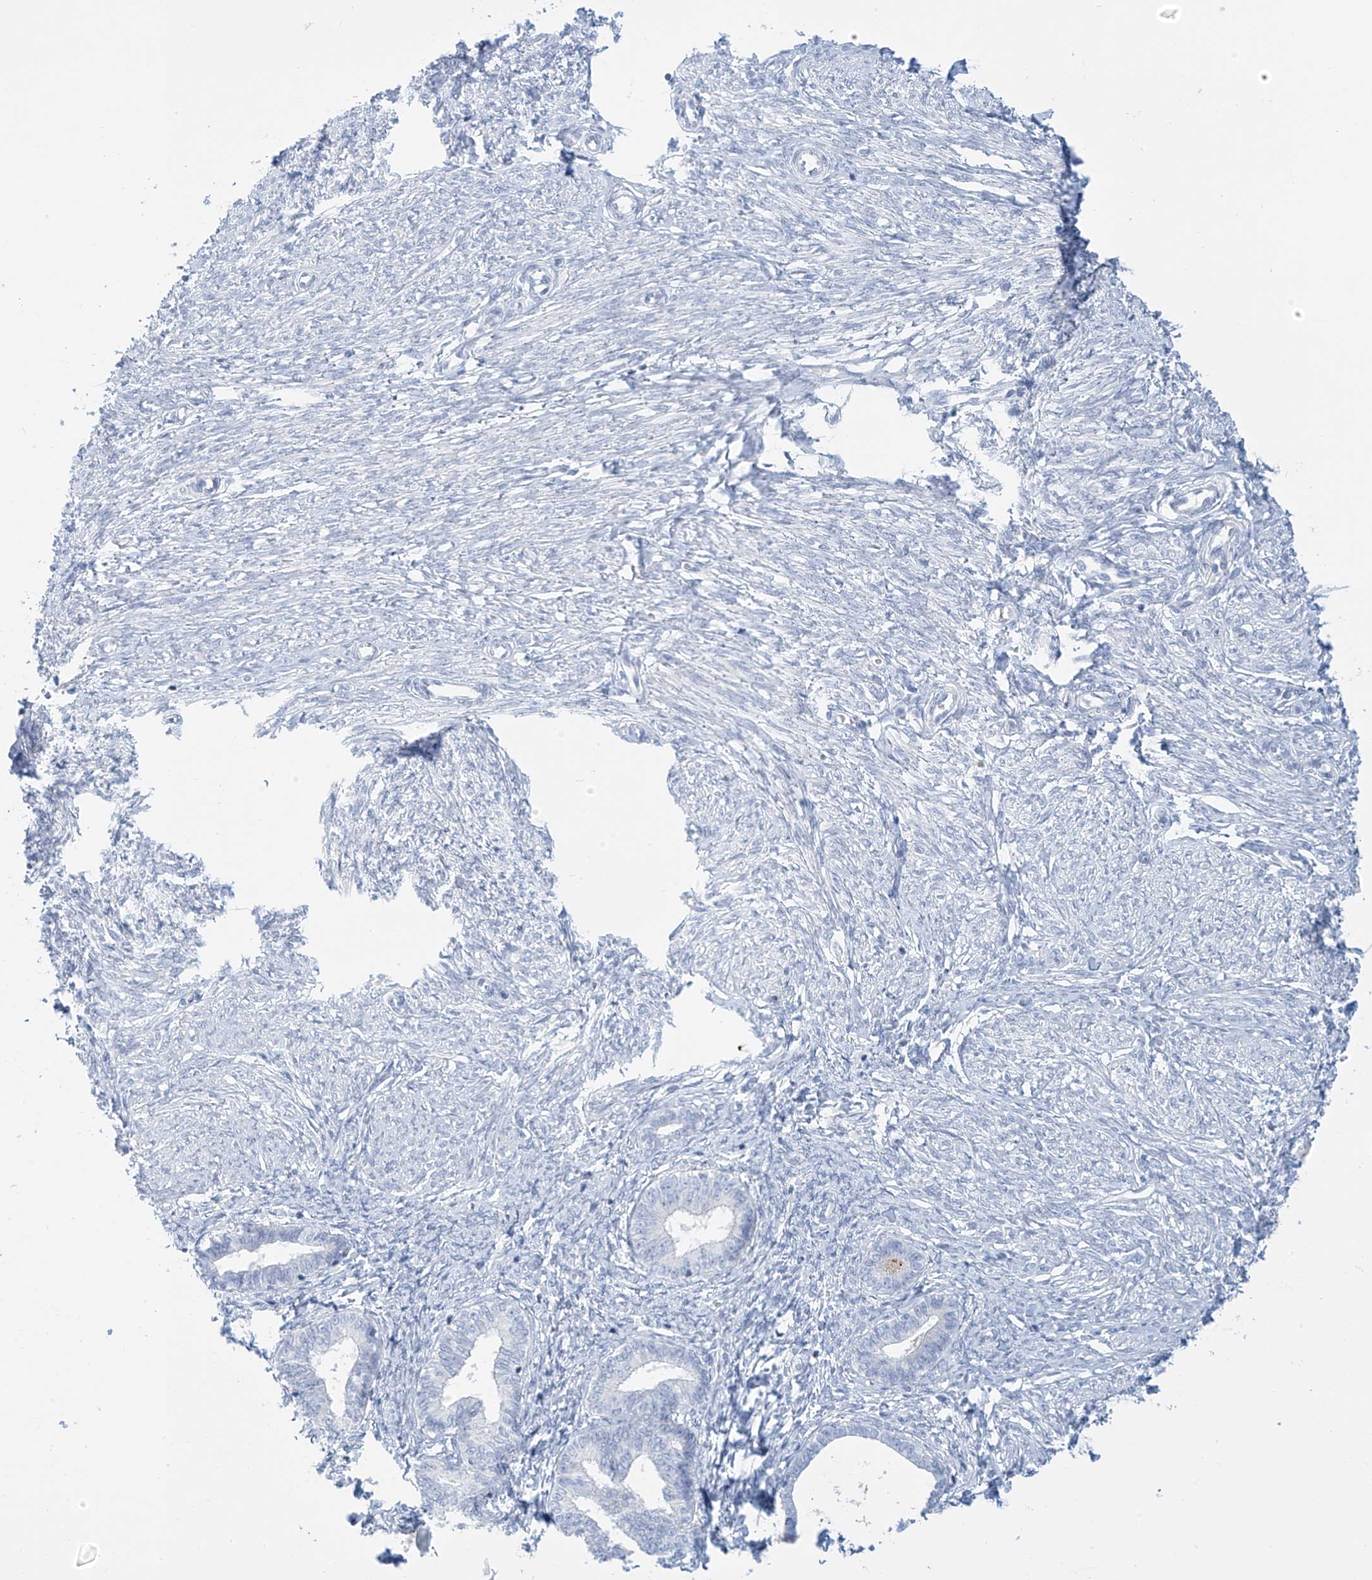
{"staining": {"intensity": "negative", "quantity": "none", "location": "none"}, "tissue": "endometrium", "cell_type": "Cells in endometrial stroma", "image_type": "normal", "snomed": [{"axis": "morphology", "description": "Normal tissue, NOS"}, {"axis": "topography", "description": "Endometrium"}], "caption": "The photomicrograph demonstrates no significant expression in cells in endometrial stroma of endometrium. The staining is performed using DAB brown chromogen with nuclei counter-stained in using hematoxylin.", "gene": "FABP2", "patient": {"sex": "female", "age": 72}}